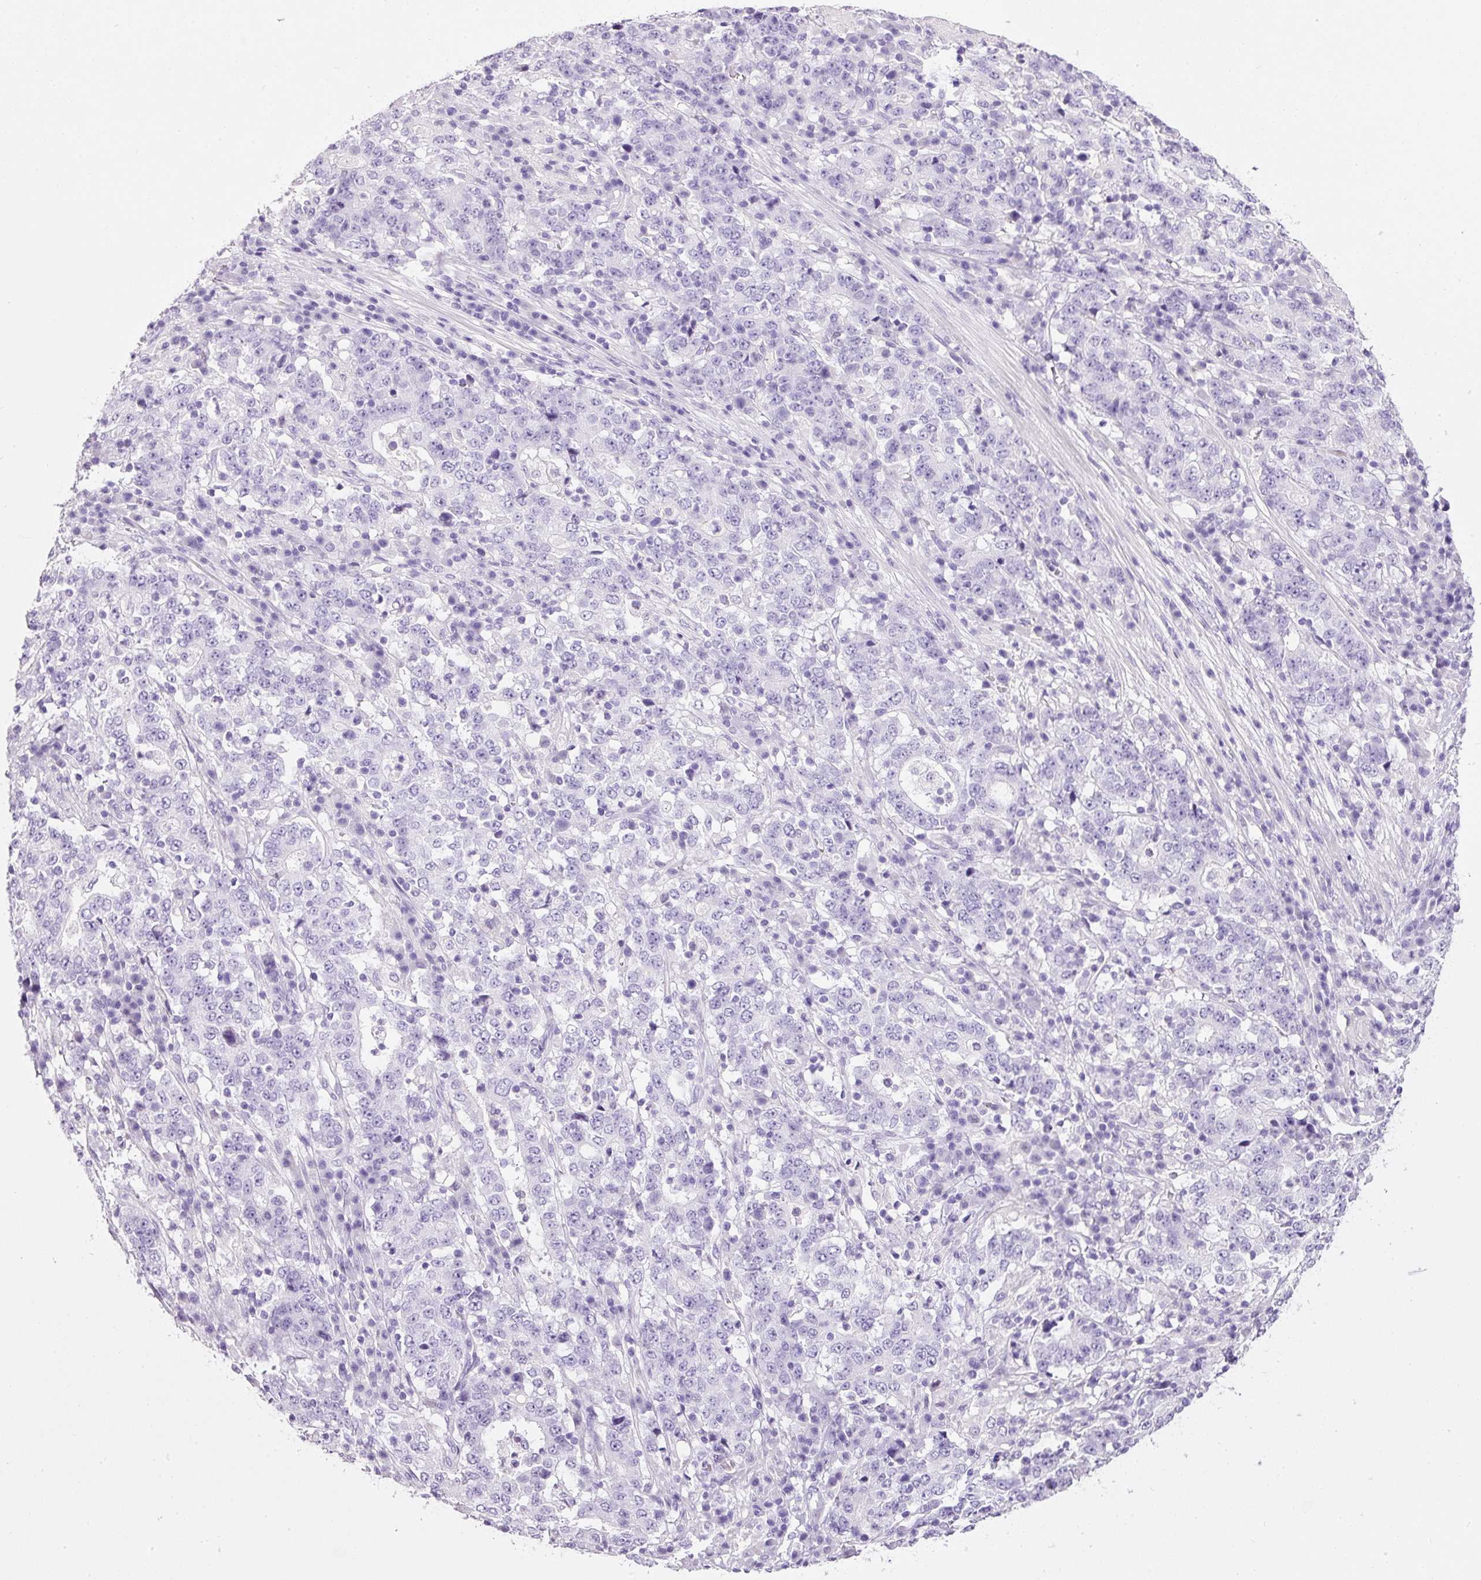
{"staining": {"intensity": "negative", "quantity": "none", "location": "none"}, "tissue": "stomach cancer", "cell_type": "Tumor cells", "image_type": "cancer", "snomed": [{"axis": "morphology", "description": "Adenocarcinoma, NOS"}, {"axis": "topography", "description": "Stomach"}], "caption": "A high-resolution photomicrograph shows immunohistochemistry staining of stomach adenocarcinoma, which shows no significant expression in tumor cells.", "gene": "BSND", "patient": {"sex": "male", "age": 59}}